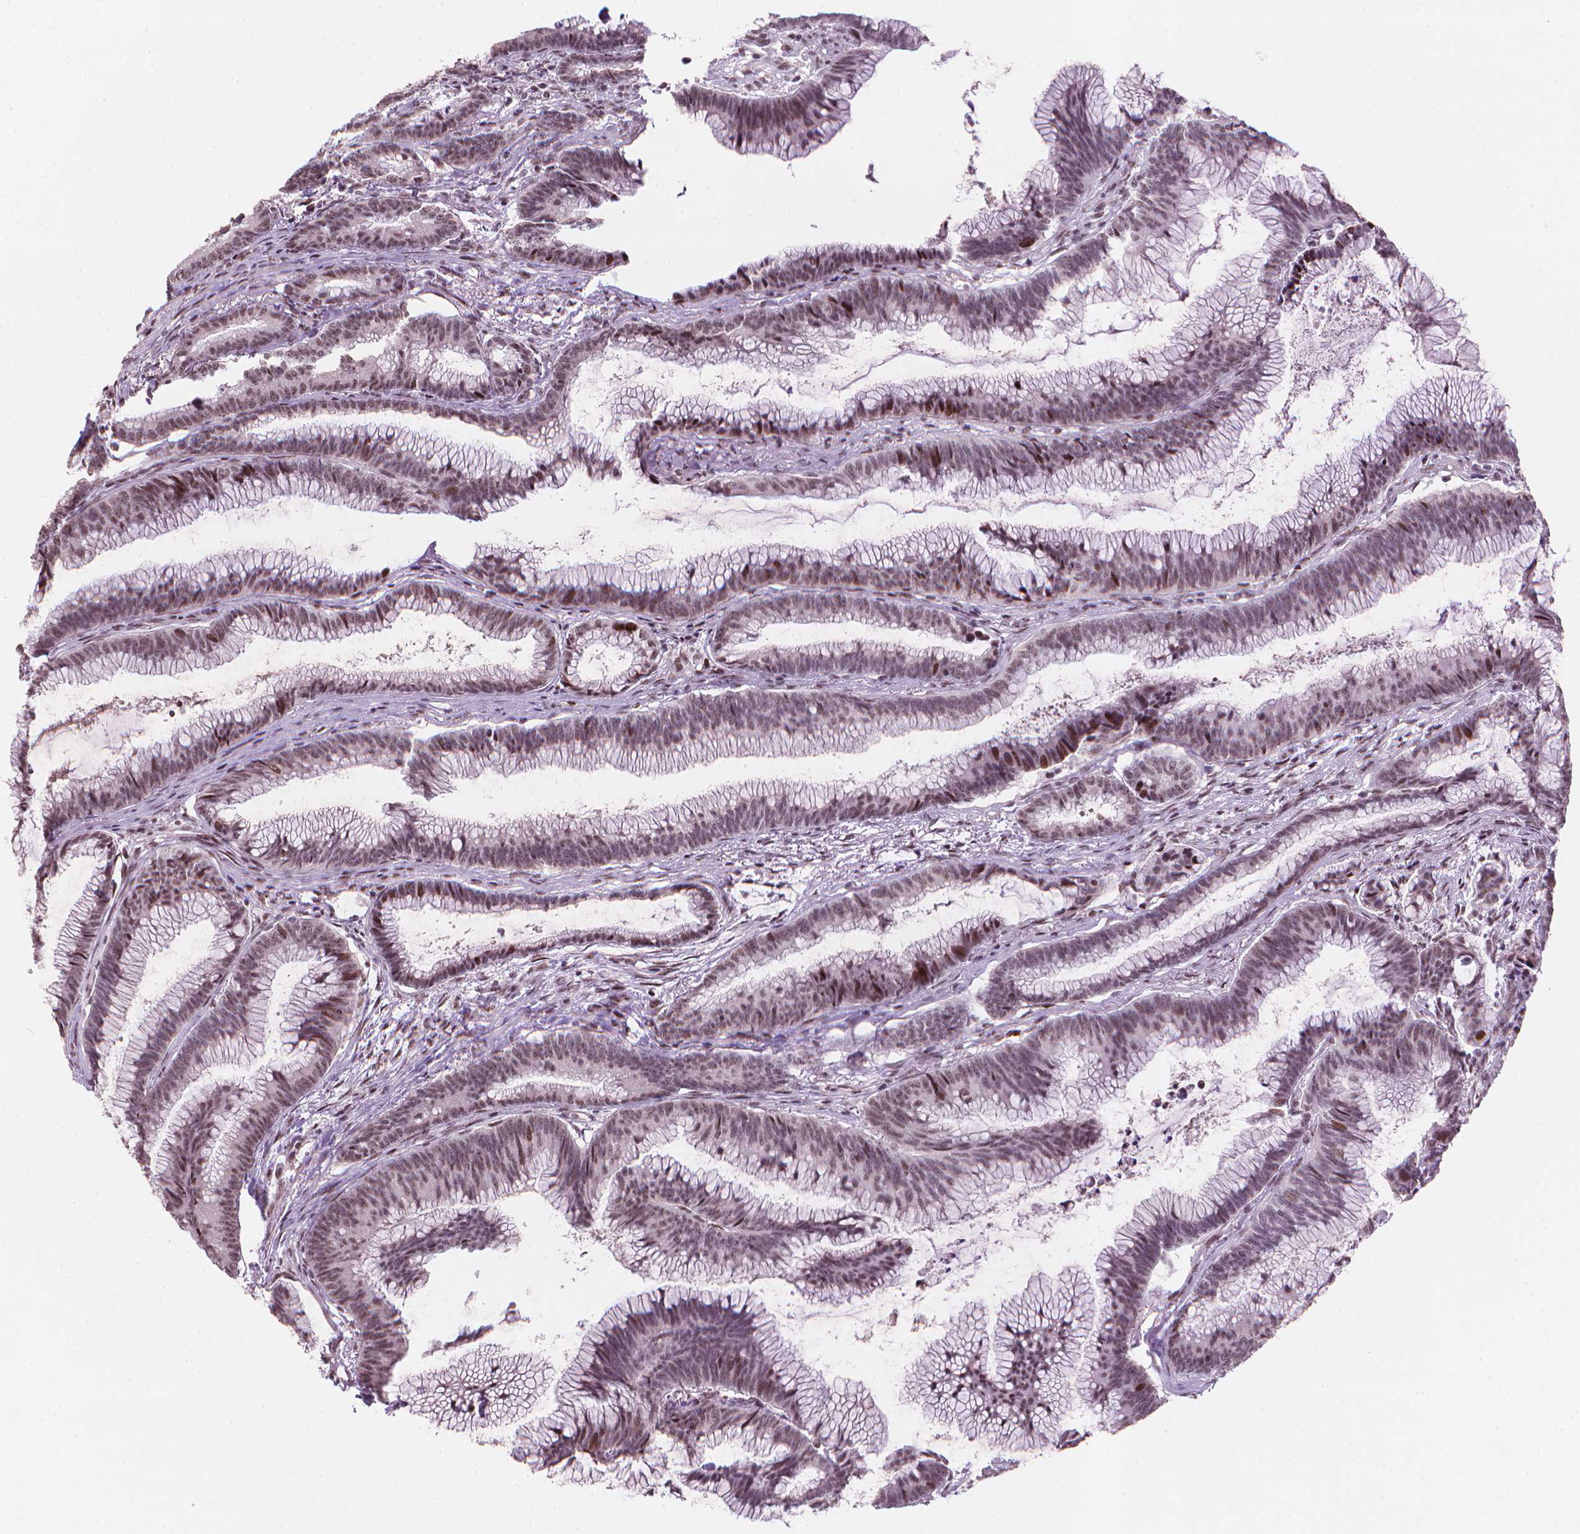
{"staining": {"intensity": "moderate", "quantity": ">75%", "location": "nuclear"}, "tissue": "colorectal cancer", "cell_type": "Tumor cells", "image_type": "cancer", "snomed": [{"axis": "morphology", "description": "Adenocarcinoma, NOS"}, {"axis": "topography", "description": "Colon"}], "caption": "The immunohistochemical stain labels moderate nuclear staining in tumor cells of colorectal cancer (adenocarcinoma) tissue.", "gene": "HES7", "patient": {"sex": "female", "age": 78}}